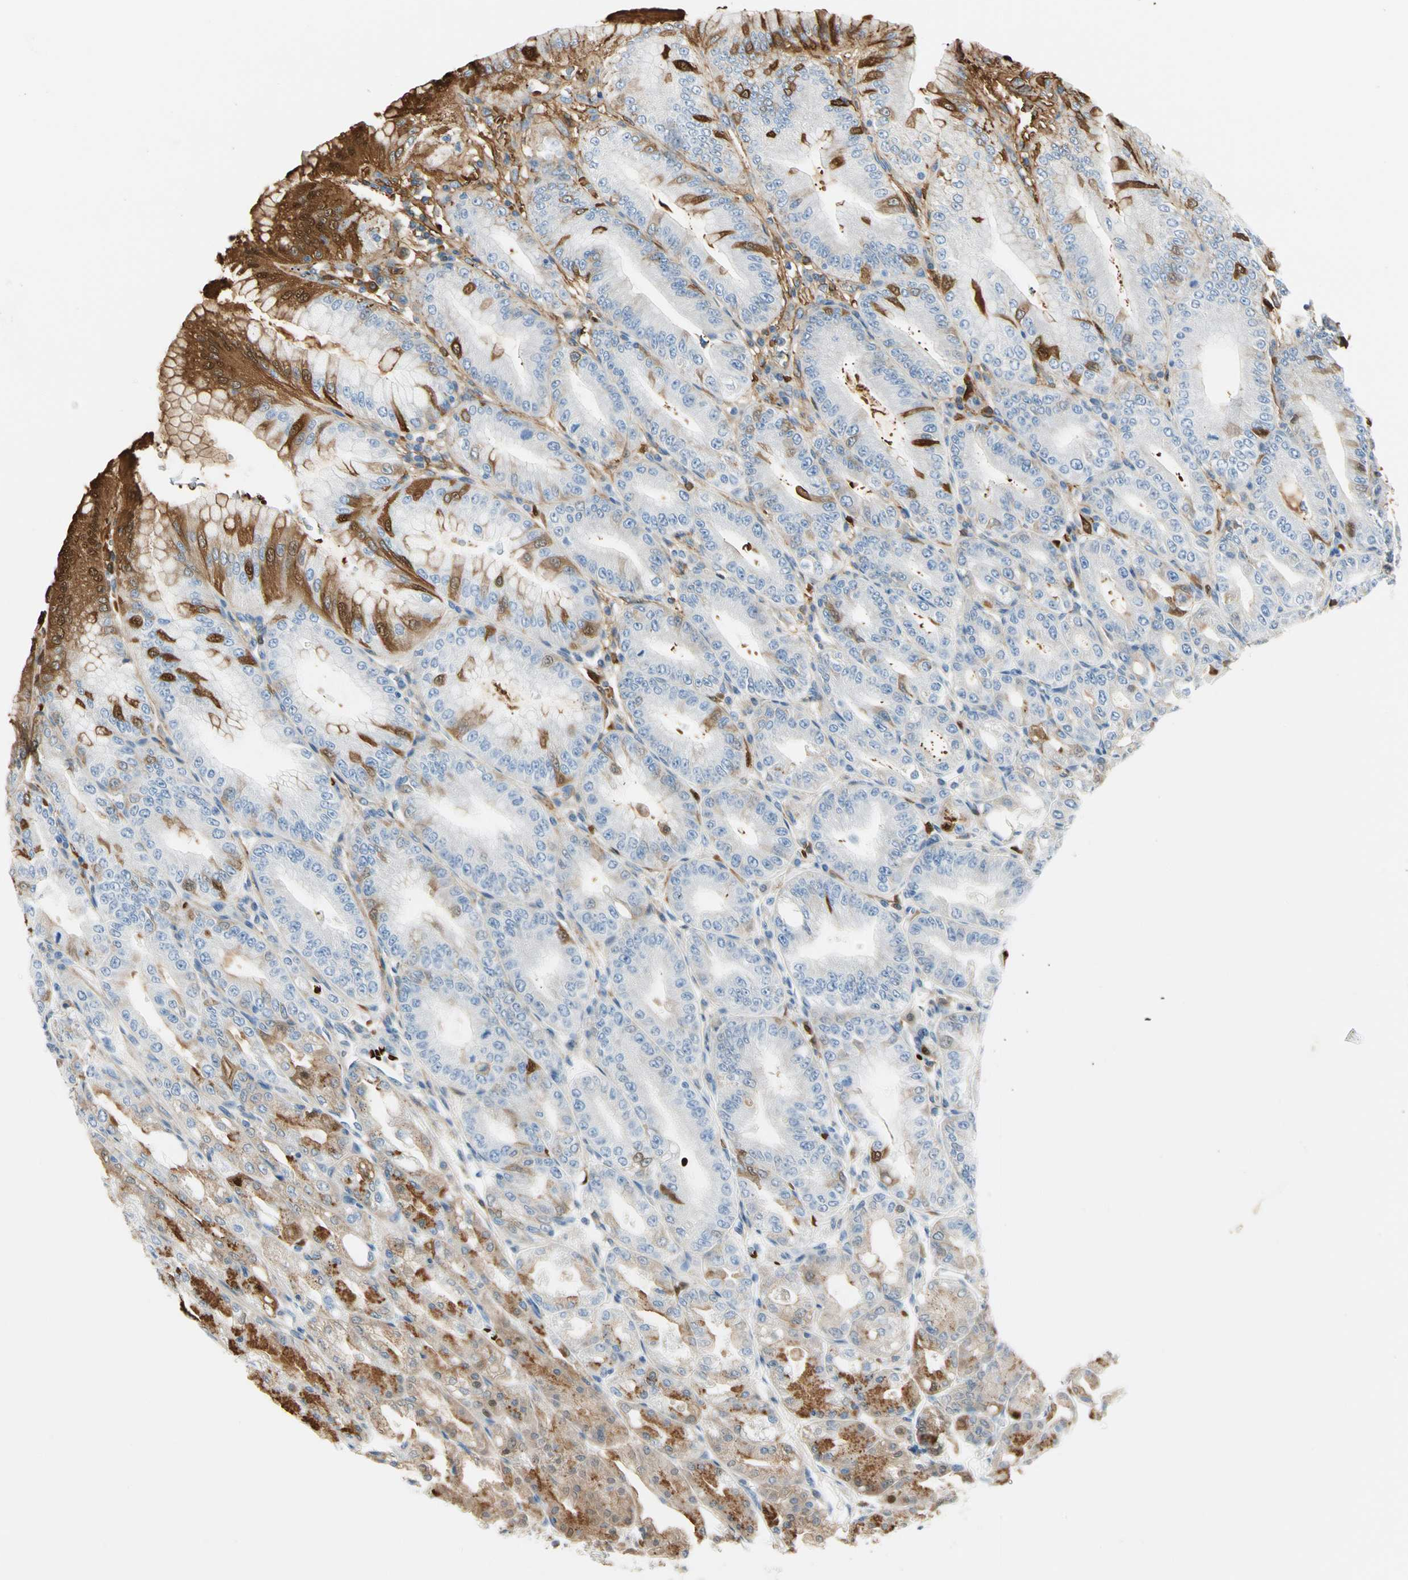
{"staining": {"intensity": "strong", "quantity": "<25%", "location": "cytoplasmic/membranous,nuclear"}, "tissue": "stomach", "cell_type": "Glandular cells", "image_type": "normal", "snomed": [{"axis": "morphology", "description": "Normal tissue, NOS"}, {"axis": "topography", "description": "Stomach, lower"}], "caption": "Protein staining shows strong cytoplasmic/membranous,nuclear expression in approximately <25% of glandular cells in unremarkable stomach. (DAB IHC with brightfield microscopy, high magnification).", "gene": "LAMB3", "patient": {"sex": "male", "age": 71}}